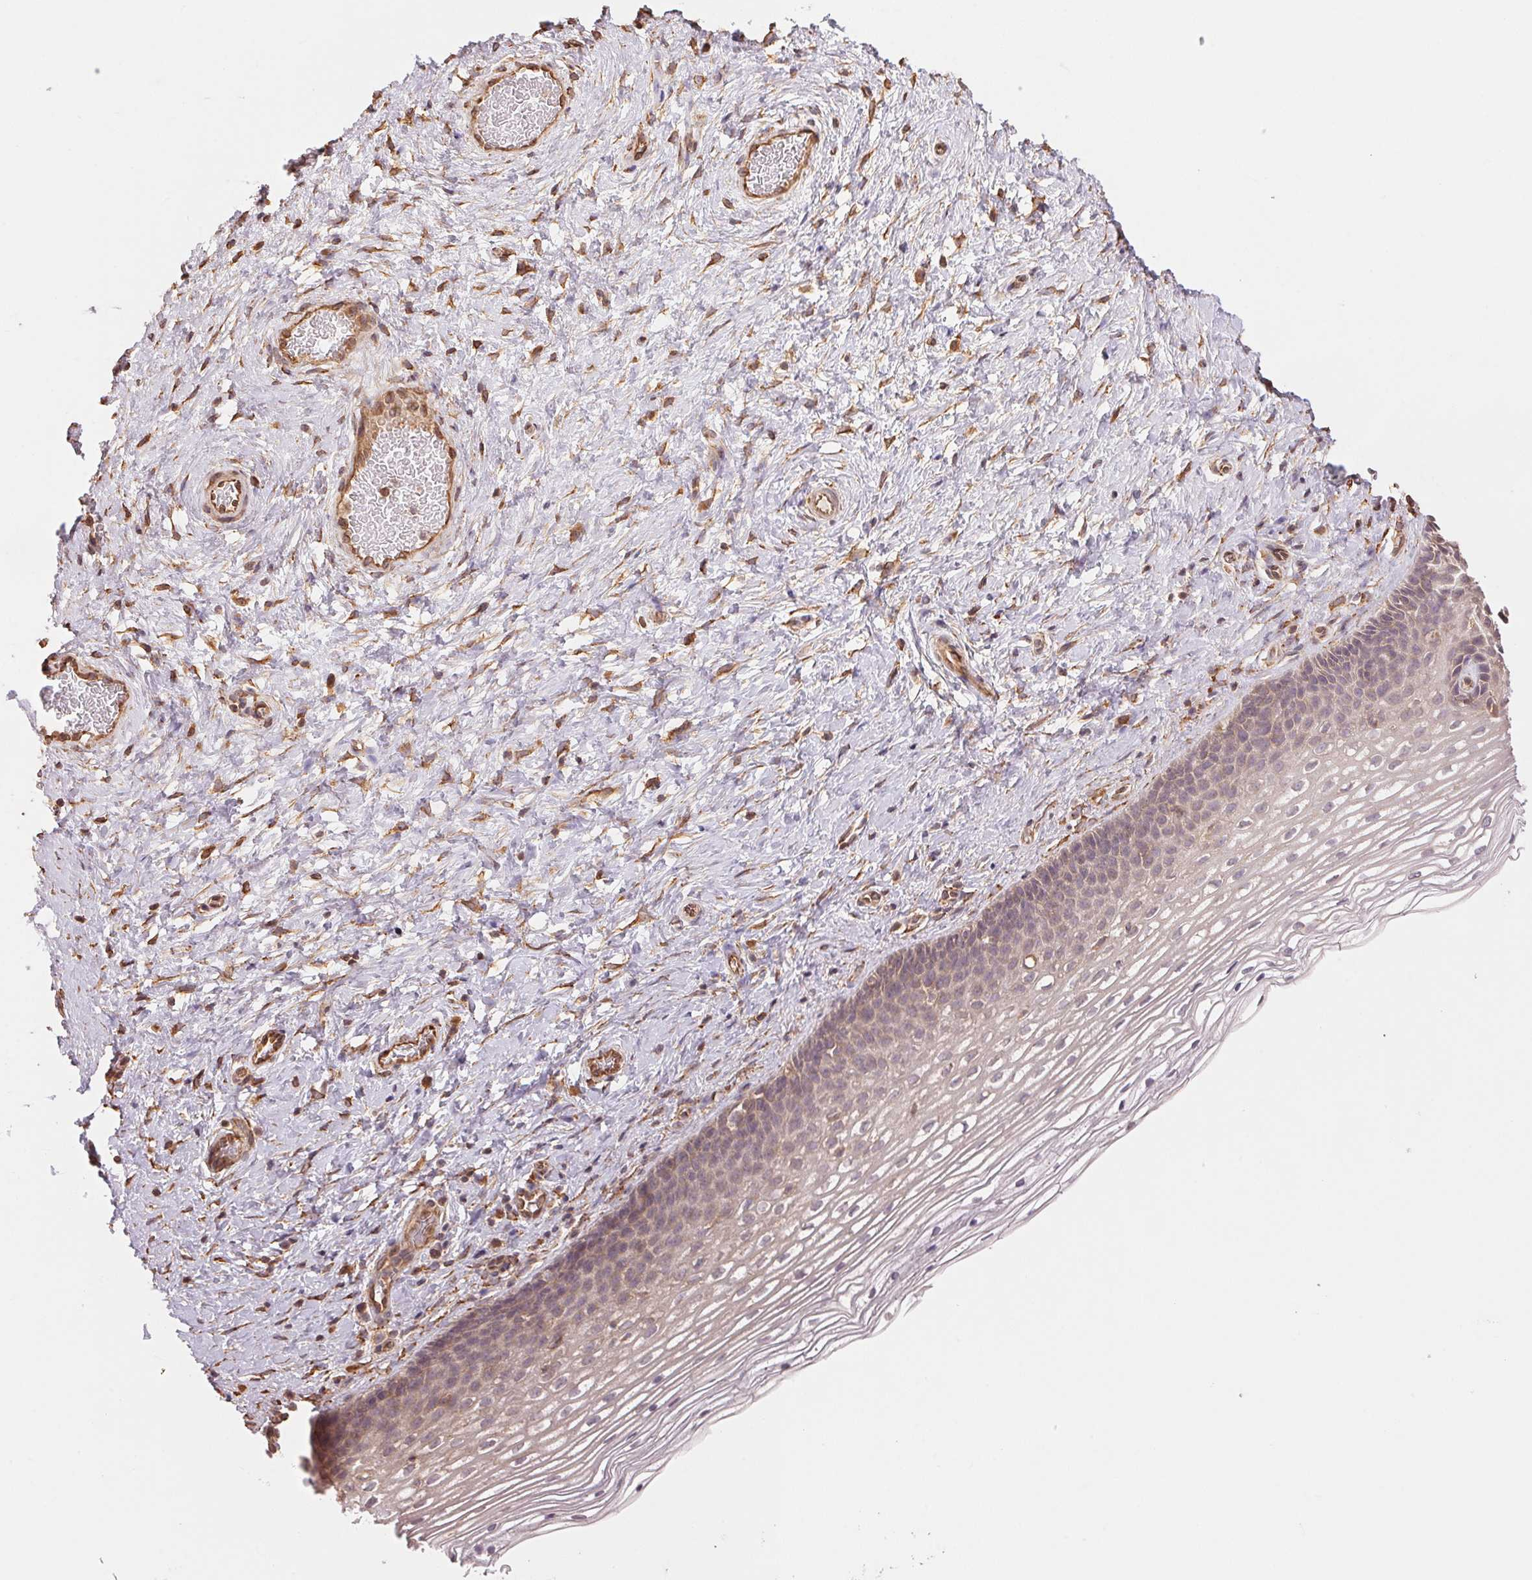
{"staining": {"intensity": "weak", "quantity": ">75%", "location": "cytoplasmic/membranous"}, "tissue": "cervix", "cell_type": "Glandular cells", "image_type": "normal", "snomed": [{"axis": "morphology", "description": "Normal tissue, NOS"}, {"axis": "topography", "description": "Cervix"}], "caption": "Benign cervix was stained to show a protein in brown. There is low levels of weak cytoplasmic/membranous positivity in about >75% of glandular cells.", "gene": "C6orf163", "patient": {"sex": "female", "age": 34}}